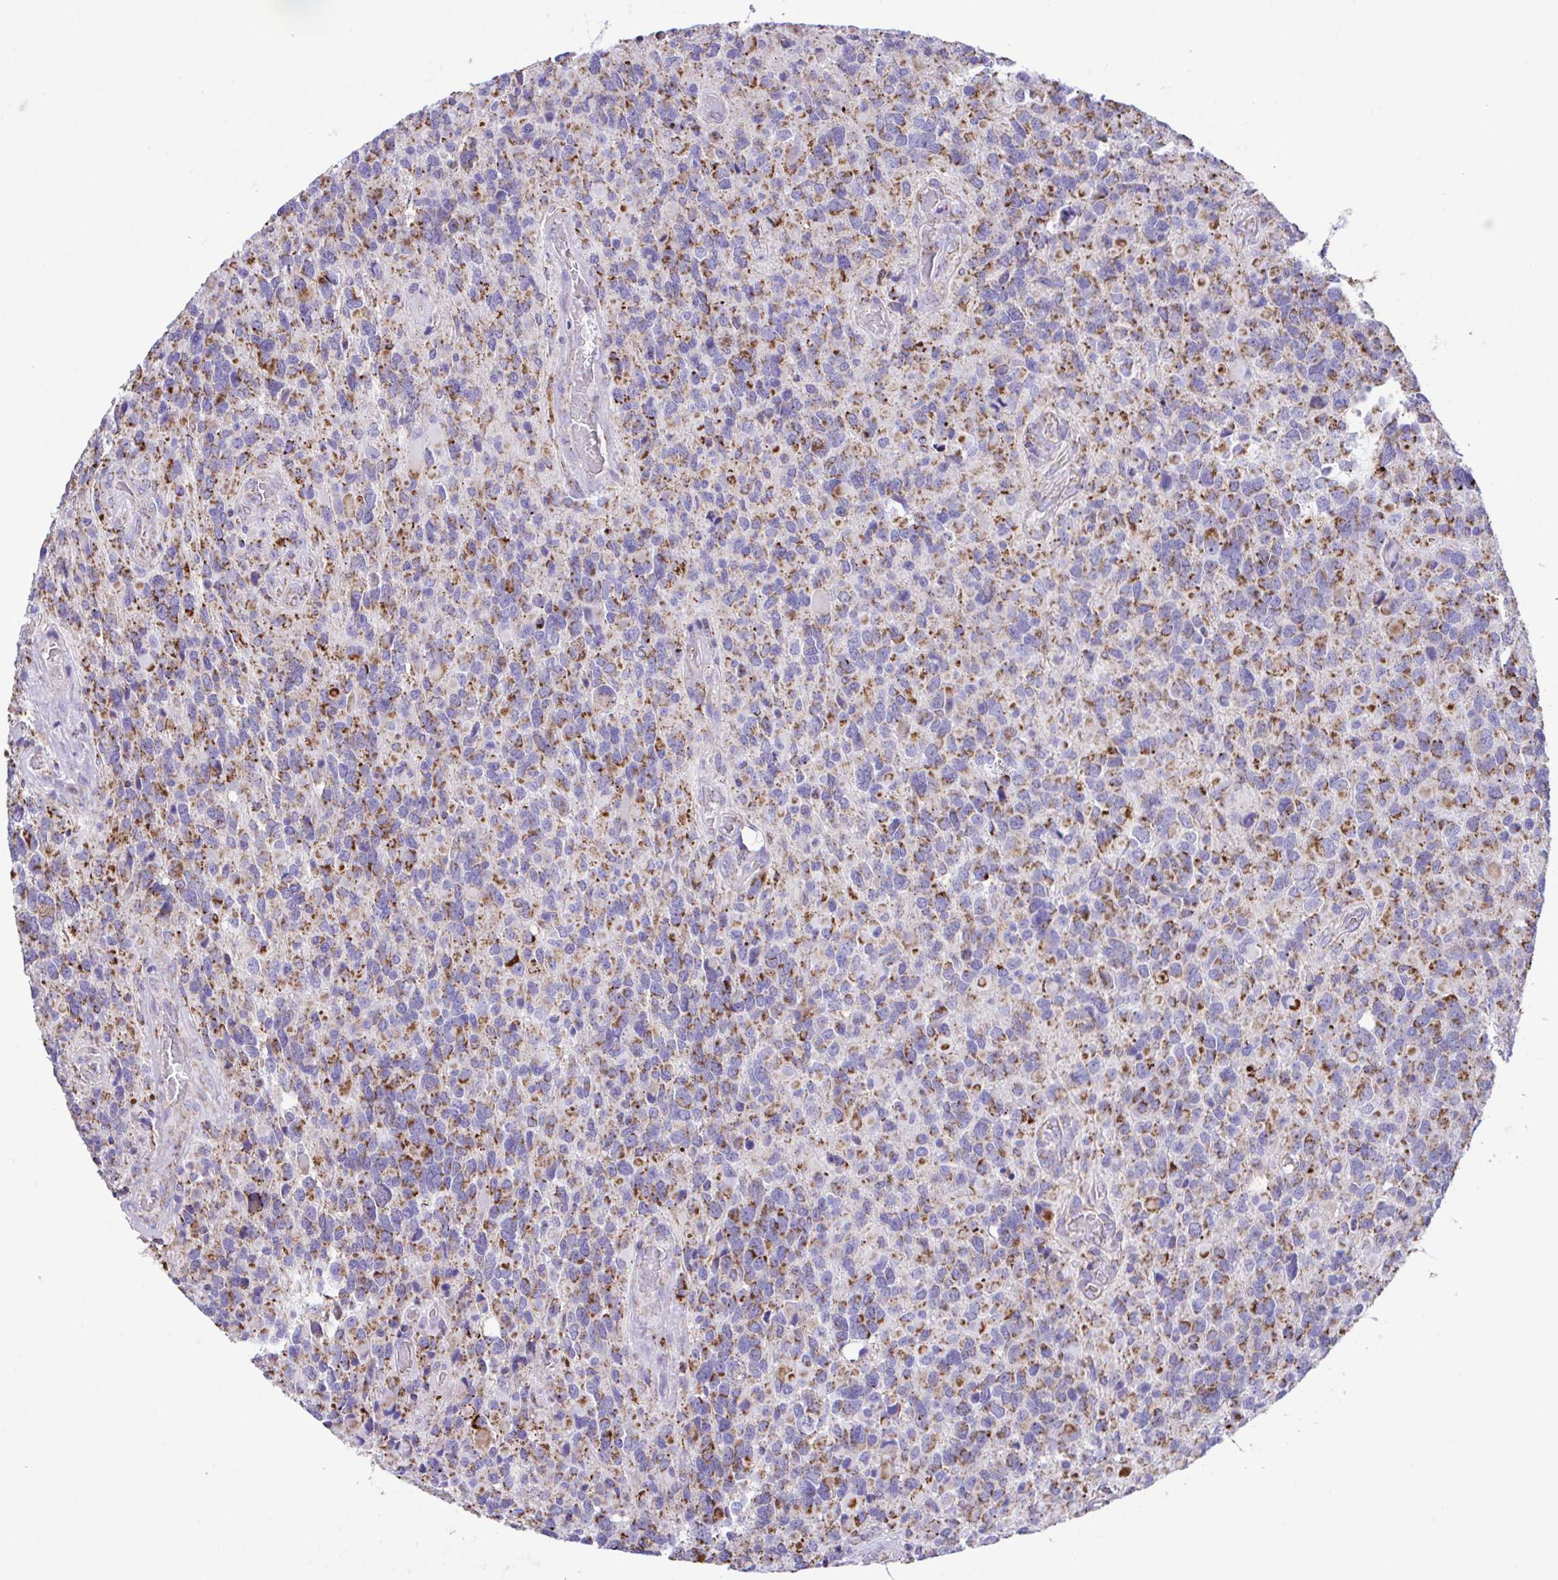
{"staining": {"intensity": "strong", "quantity": "25%-75%", "location": "cytoplasmic/membranous"}, "tissue": "glioma", "cell_type": "Tumor cells", "image_type": "cancer", "snomed": [{"axis": "morphology", "description": "Glioma, malignant, High grade"}, {"axis": "topography", "description": "Brain"}], "caption": "IHC (DAB (3,3'-diaminobenzidine)) staining of high-grade glioma (malignant) demonstrates strong cytoplasmic/membranous protein staining in approximately 25%-75% of tumor cells.", "gene": "PCMTD2", "patient": {"sex": "female", "age": 40}}